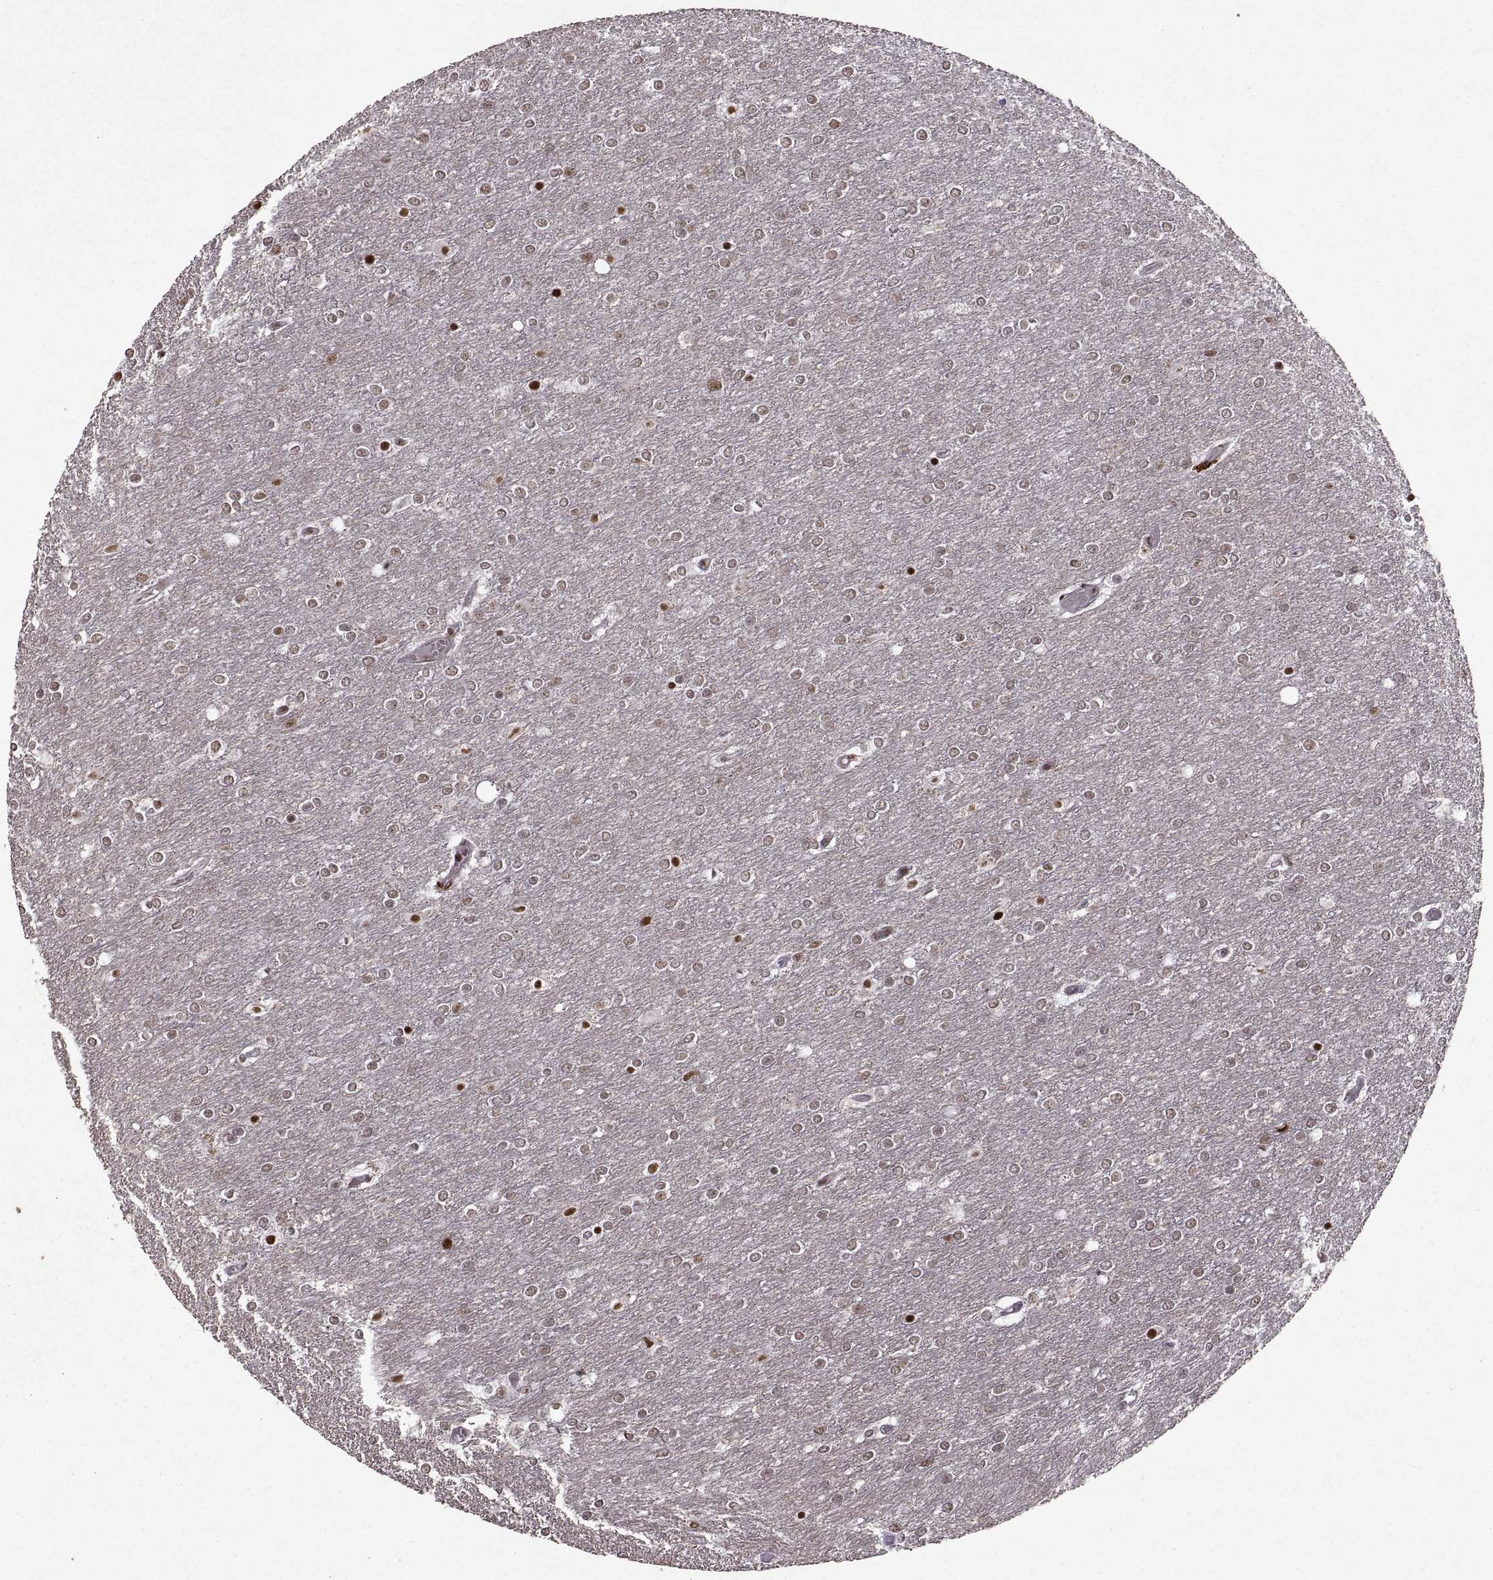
{"staining": {"intensity": "strong", "quantity": ">75%", "location": "nuclear"}, "tissue": "glioma", "cell_type": "Tumor cells", "image_type": "cancer", "snomed": [{"axis": "morphology", "description": "Glioma, malignant, High grade"}, {"axis": "topography", "description": "Brain"}], "caption": "IHC image of human malignant glioma (high-grade) stained for a protein (brown), which demonstrates high levels of strong nuclear staining in approximately >75% of tumor cells.", "gene": "MT1E", "patient": {"sex": "female", "age": 61}}